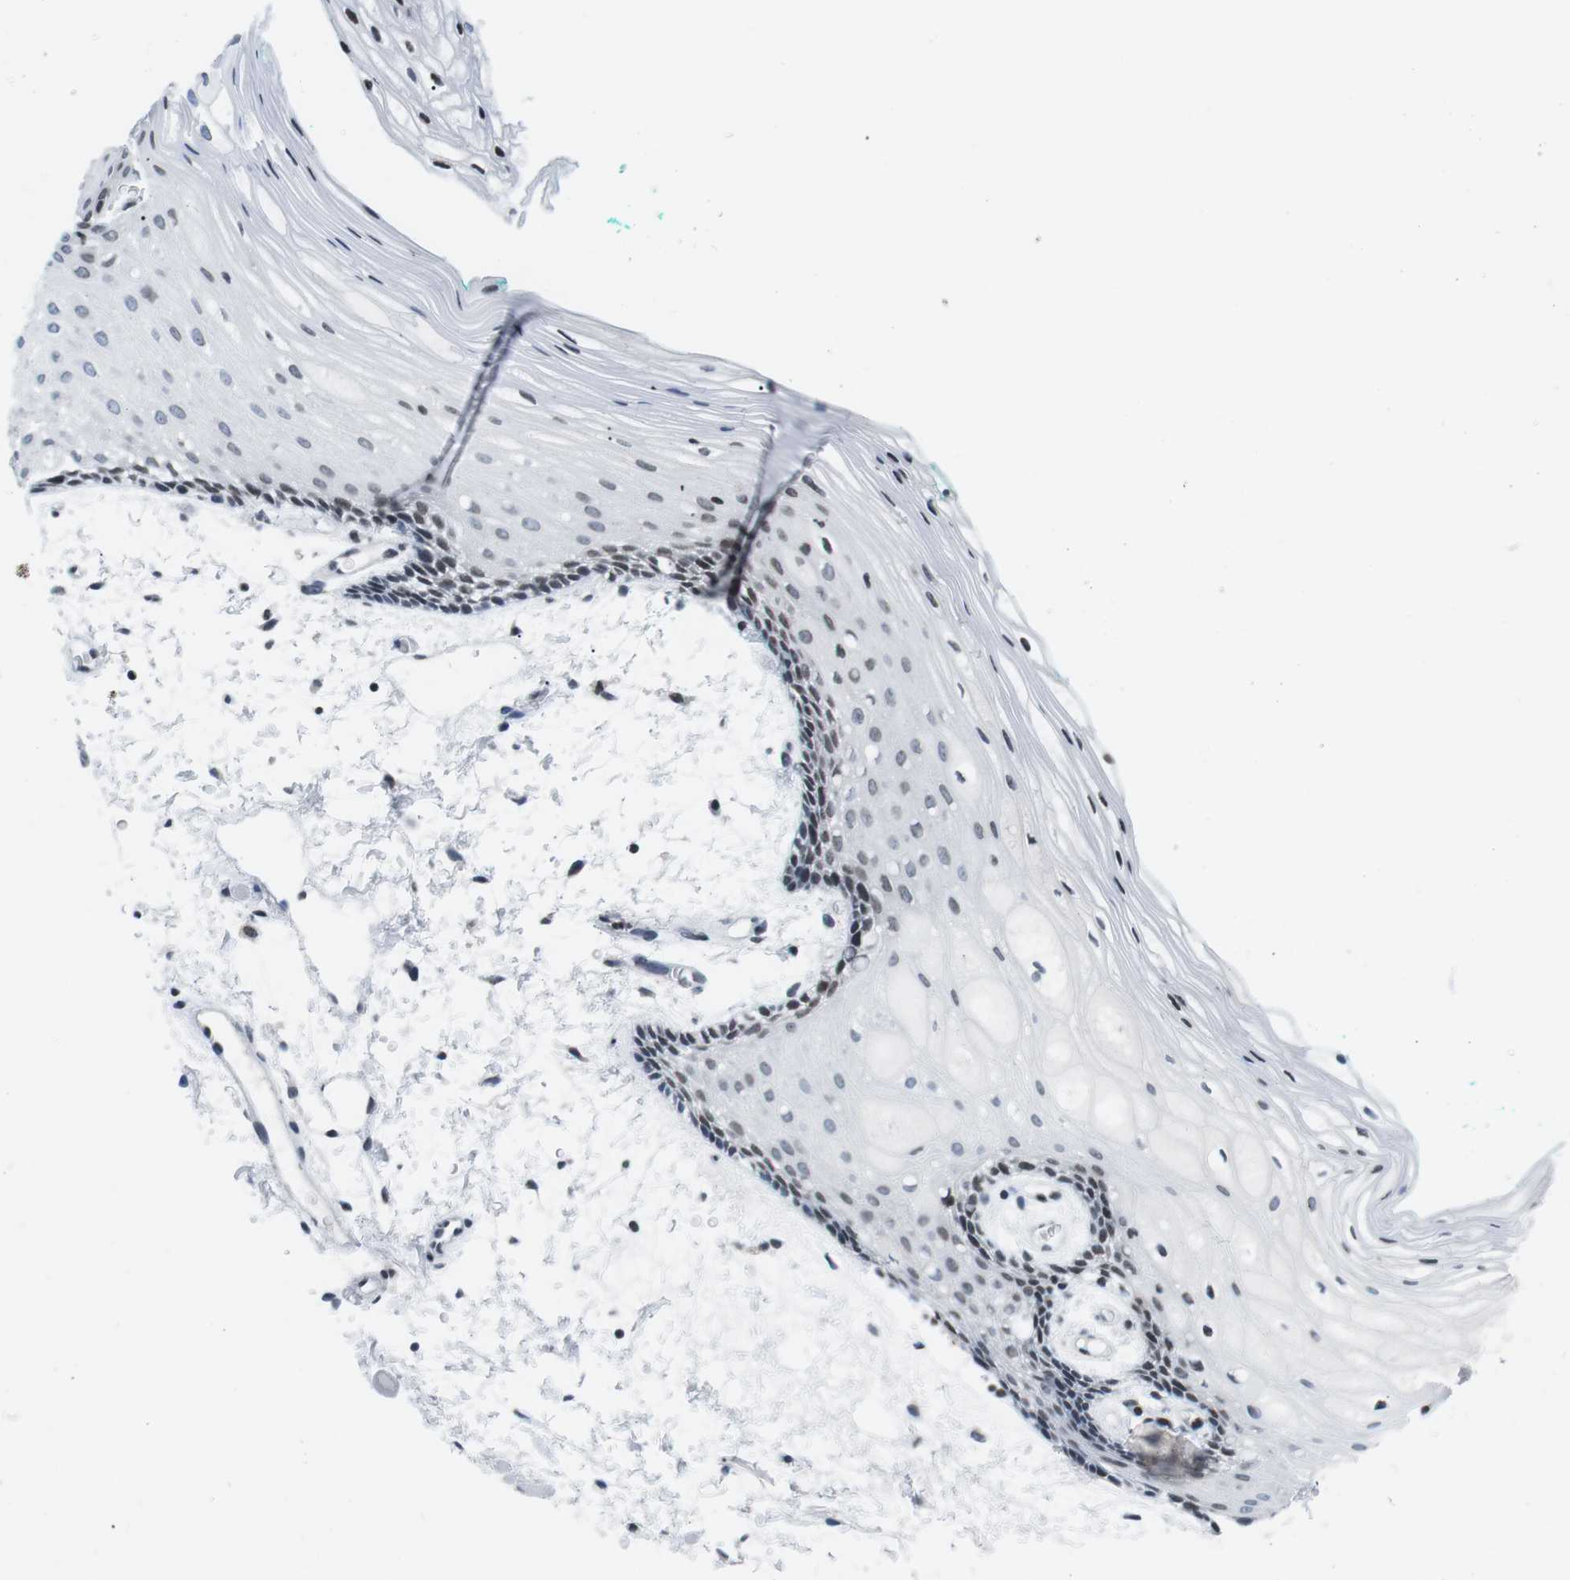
{"staining": {"intensity": "moderate", "quantity": "<25%", "location": "nuclear"}, "tissue": "oral mucosa", "cell_type": "Squamous epithelial cells", "image_type": "normal", "snomed": [{"axis": "morphology", "description": "Normal tissue, NOS"}, {"axis": "topography", "description": "Skeletal muscle"}, {"axis": "topography", "description": "Oral tissue"}, {"axis": "topography", "description": "Peripheral nerve tissue"}], "caption": "Oral mucosa stained with DAB immunohistochemistry (IHC) shows low levels of moderate nuclear positivity in approximately <25% of squamous epithelial cells.", "gene": "E2F2", "patient": {"sex": "female", "age": 84}}